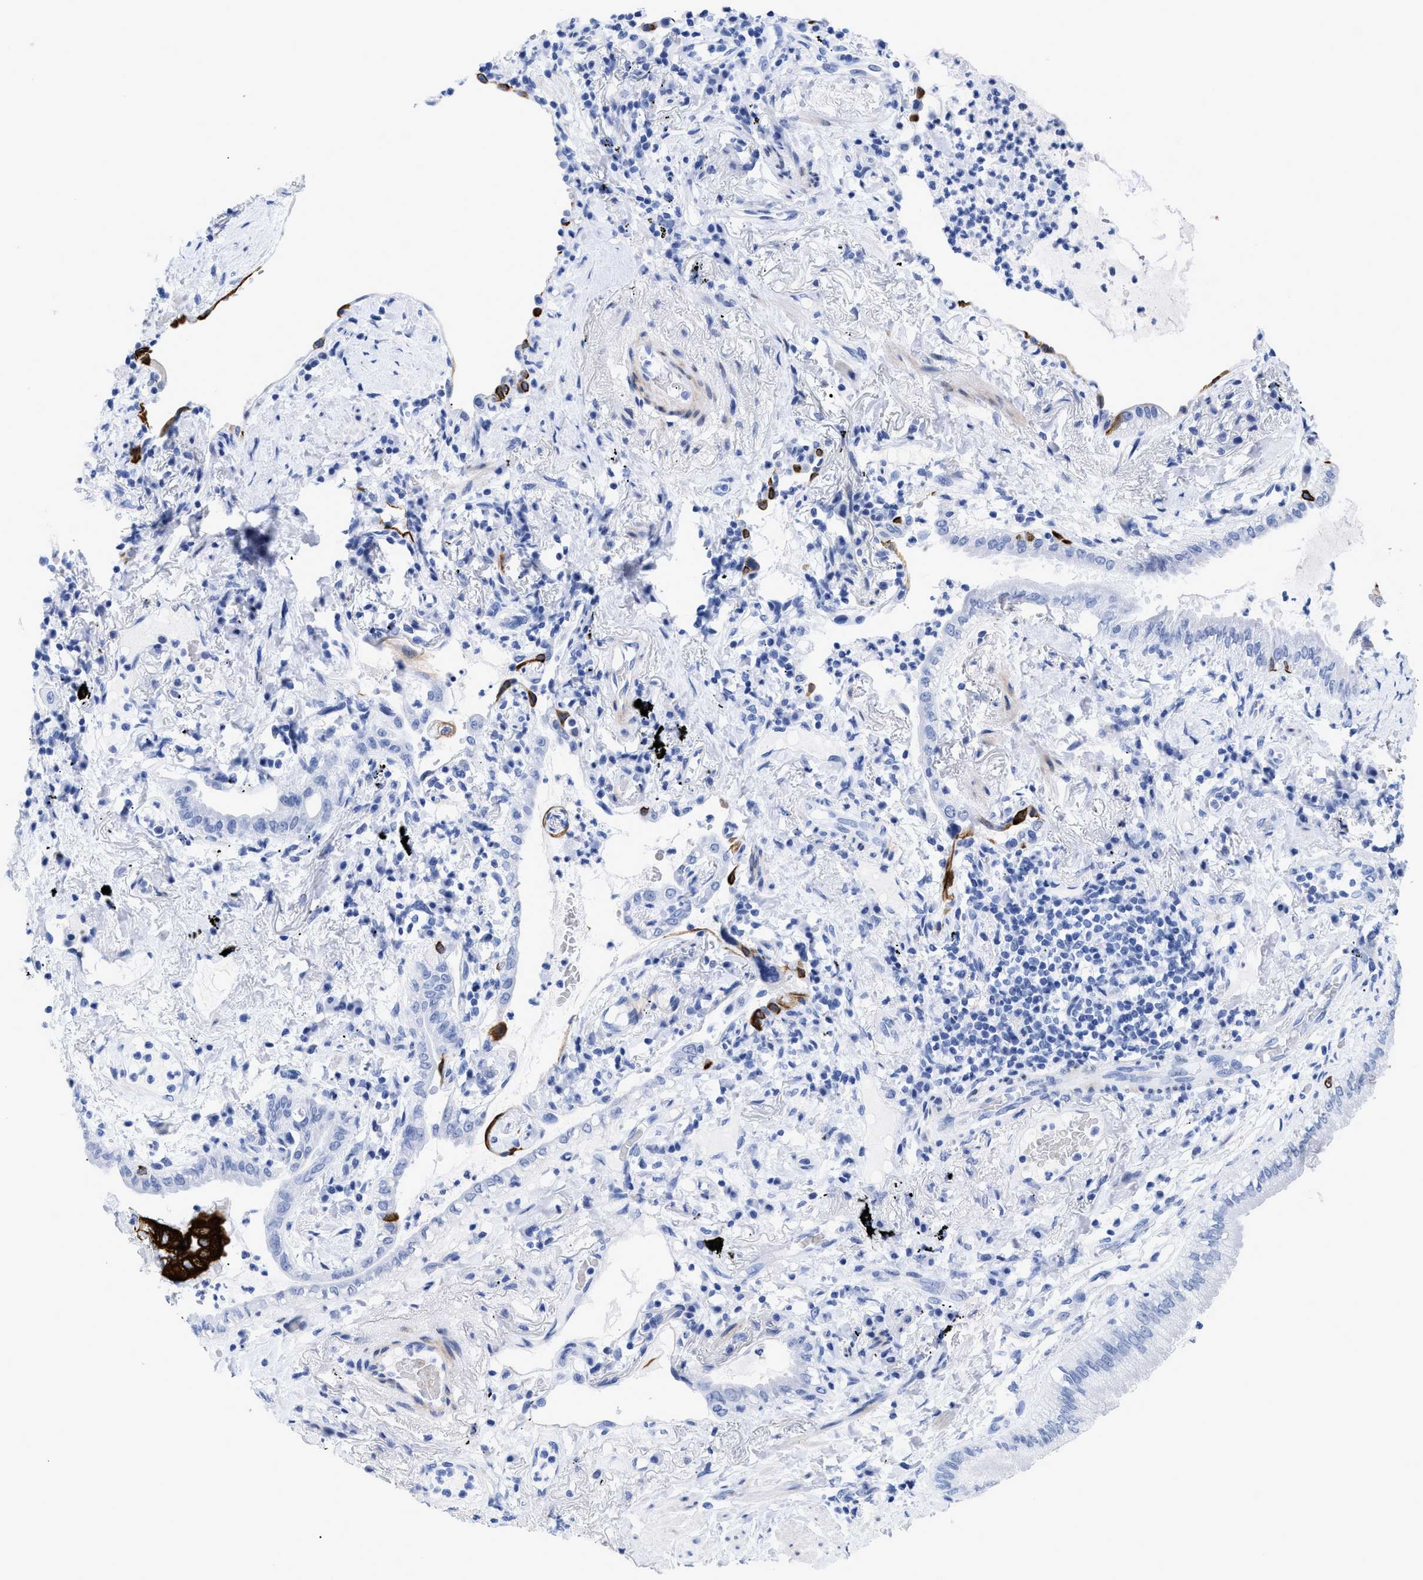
{"staining": {"intensity": "strong", "quantity": "<25%", "location": "cytoplasmic/membranous"}, "tissue": "lung cancer", "cell_type": "Tumor cells", "image_type": "cancer", "snomed": [{"axis": "morphology", "description": "Normal tissue, NOS"}, {"axis": "morphology", "description": "Adenocarcinoma, NOS"}, {"axis": "topography", "description": "Bronchus"}, {"axis": "topography", "description": "Lung"}], "caption": "Adenocarcinoma (lung) stained for a protein (brown) demonstrates strong cytoplasmic/membranous positive staining in about <25% of tumor cells.", "gene": "DUSP26", "patient": {"sex": "female", "age": 70}}